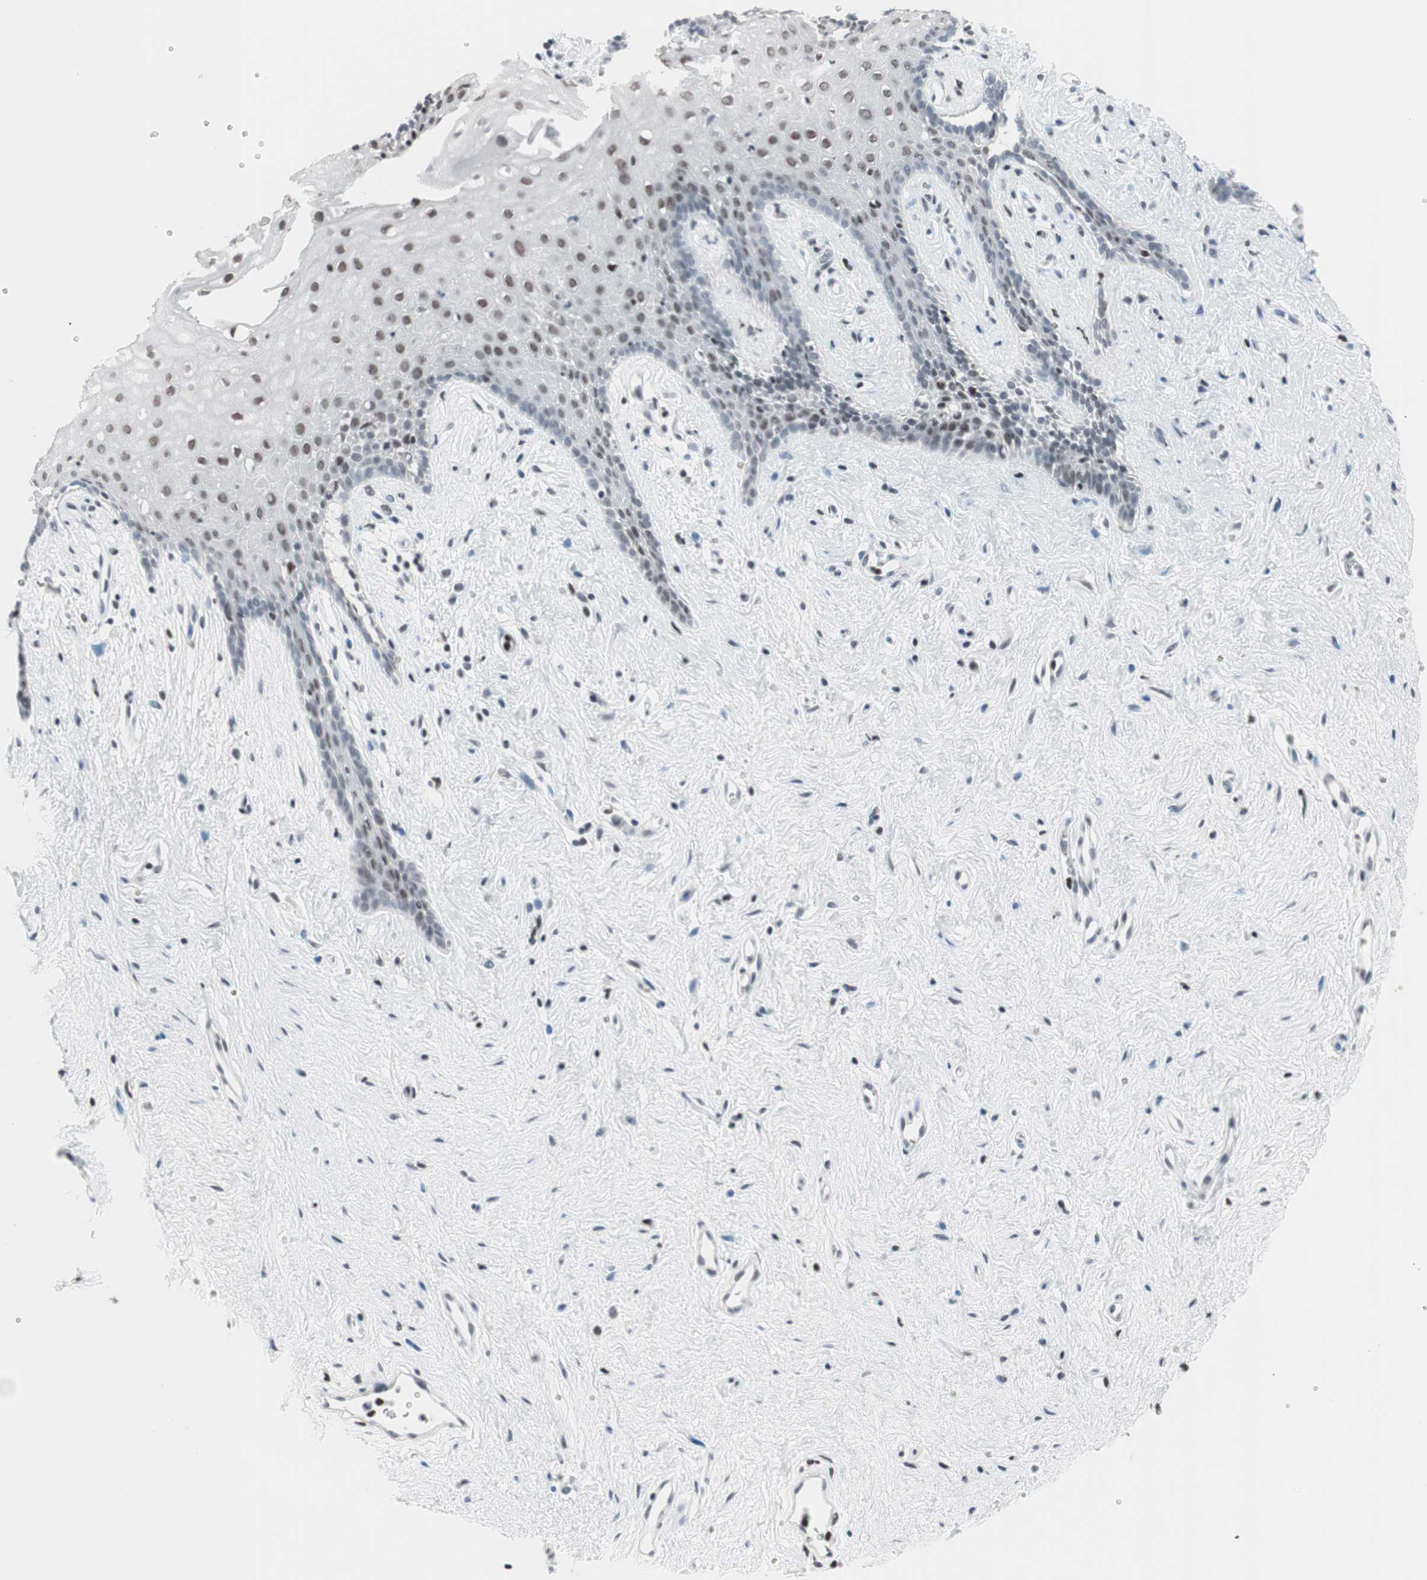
{"staining": {"intensity": "moderate", "quantity": "25%-75%", "location": "nuclear"}, "tissue": "vagina", "cell_type": "Squamous epithelial cells", "image_type": "normal", "snomed": [{"axis": "morphology", "description": "Normal tissue, NOS"}, {"axis": "topography", "description": "Vagina"}], "caption": "High-magnification brightfield microscopy of unremarkable vagina stained with DAB (3,3'-diaminobenzidine) (brown) and counterstained with hematoxylin (blue). squamous epithelial cells exhibit moderate nuclear staining is present in approximately25%-75% of cells. The staining is performed using DAB (3,3'-diaminobenzidine) brown chromogen to label protein expression. The nuclei are counter-stained blue using hematoxylin.", "gene": "ARID1A", "patient": {"sex": "female", "age": 44}}